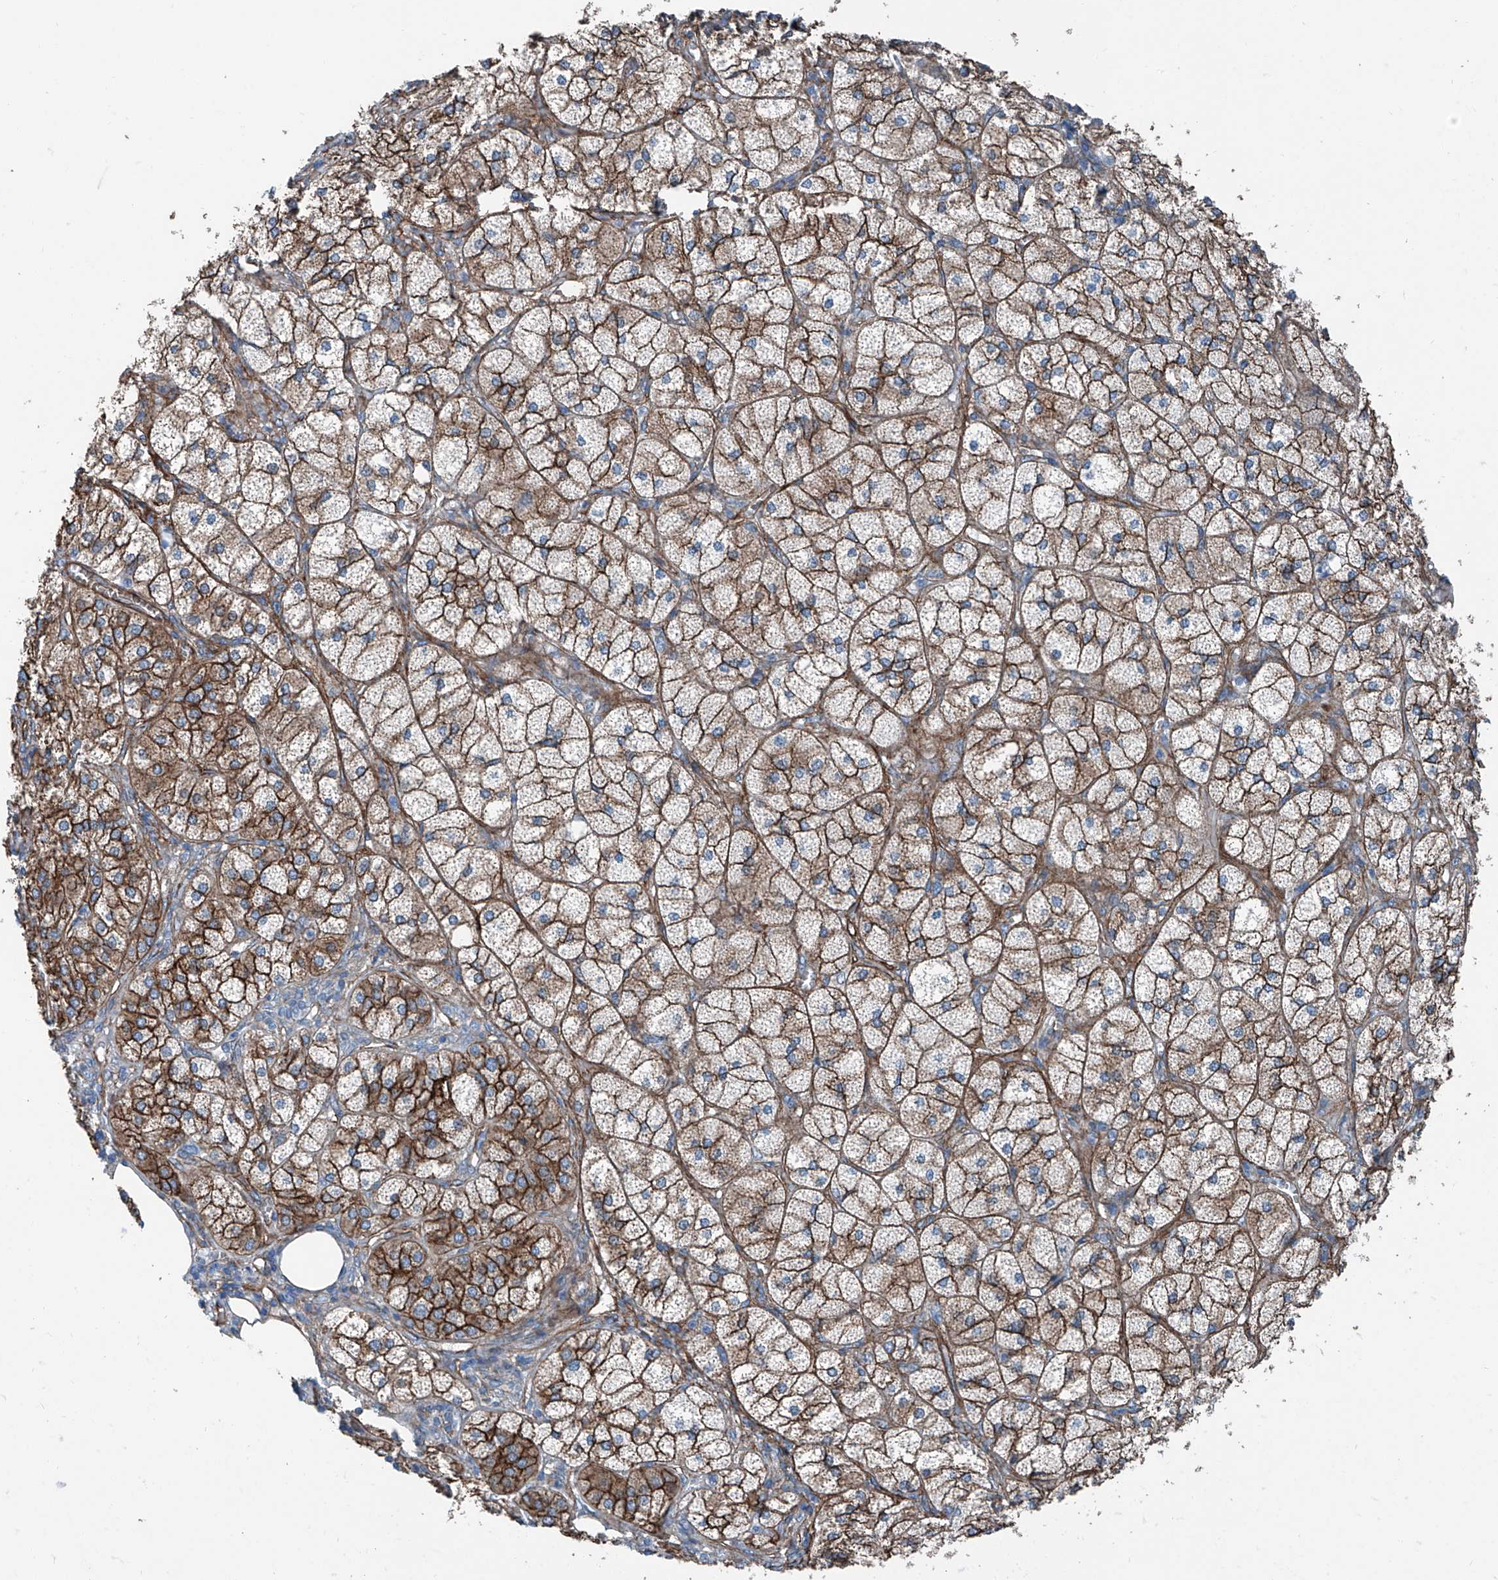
{"staining": {"intensity": "strong", "quantity": ">75%", "location": "cytoplasmic/membranous"}, "tissue": "adrenal gland", "cell_type": "Glandular cells", "image_type": "normal", "snomed": [{"axis": "morphology", "description": "Normal tissue, NOS"}, {"axis": "topography", "description": "Adrenal gland"}], "caption": "High-magnification brightfield microscopy of normal adrenal gland stained with DAB (3,3'-diaminobenzidine) (brown) and counterstained with hematoxylin (blue). glandular cells exhibit strong cytoplasmic/membranous expression is present in about>75% of cells.", "gene": "THEMIS2", "patient": {"sex": "female", "age": 61}}